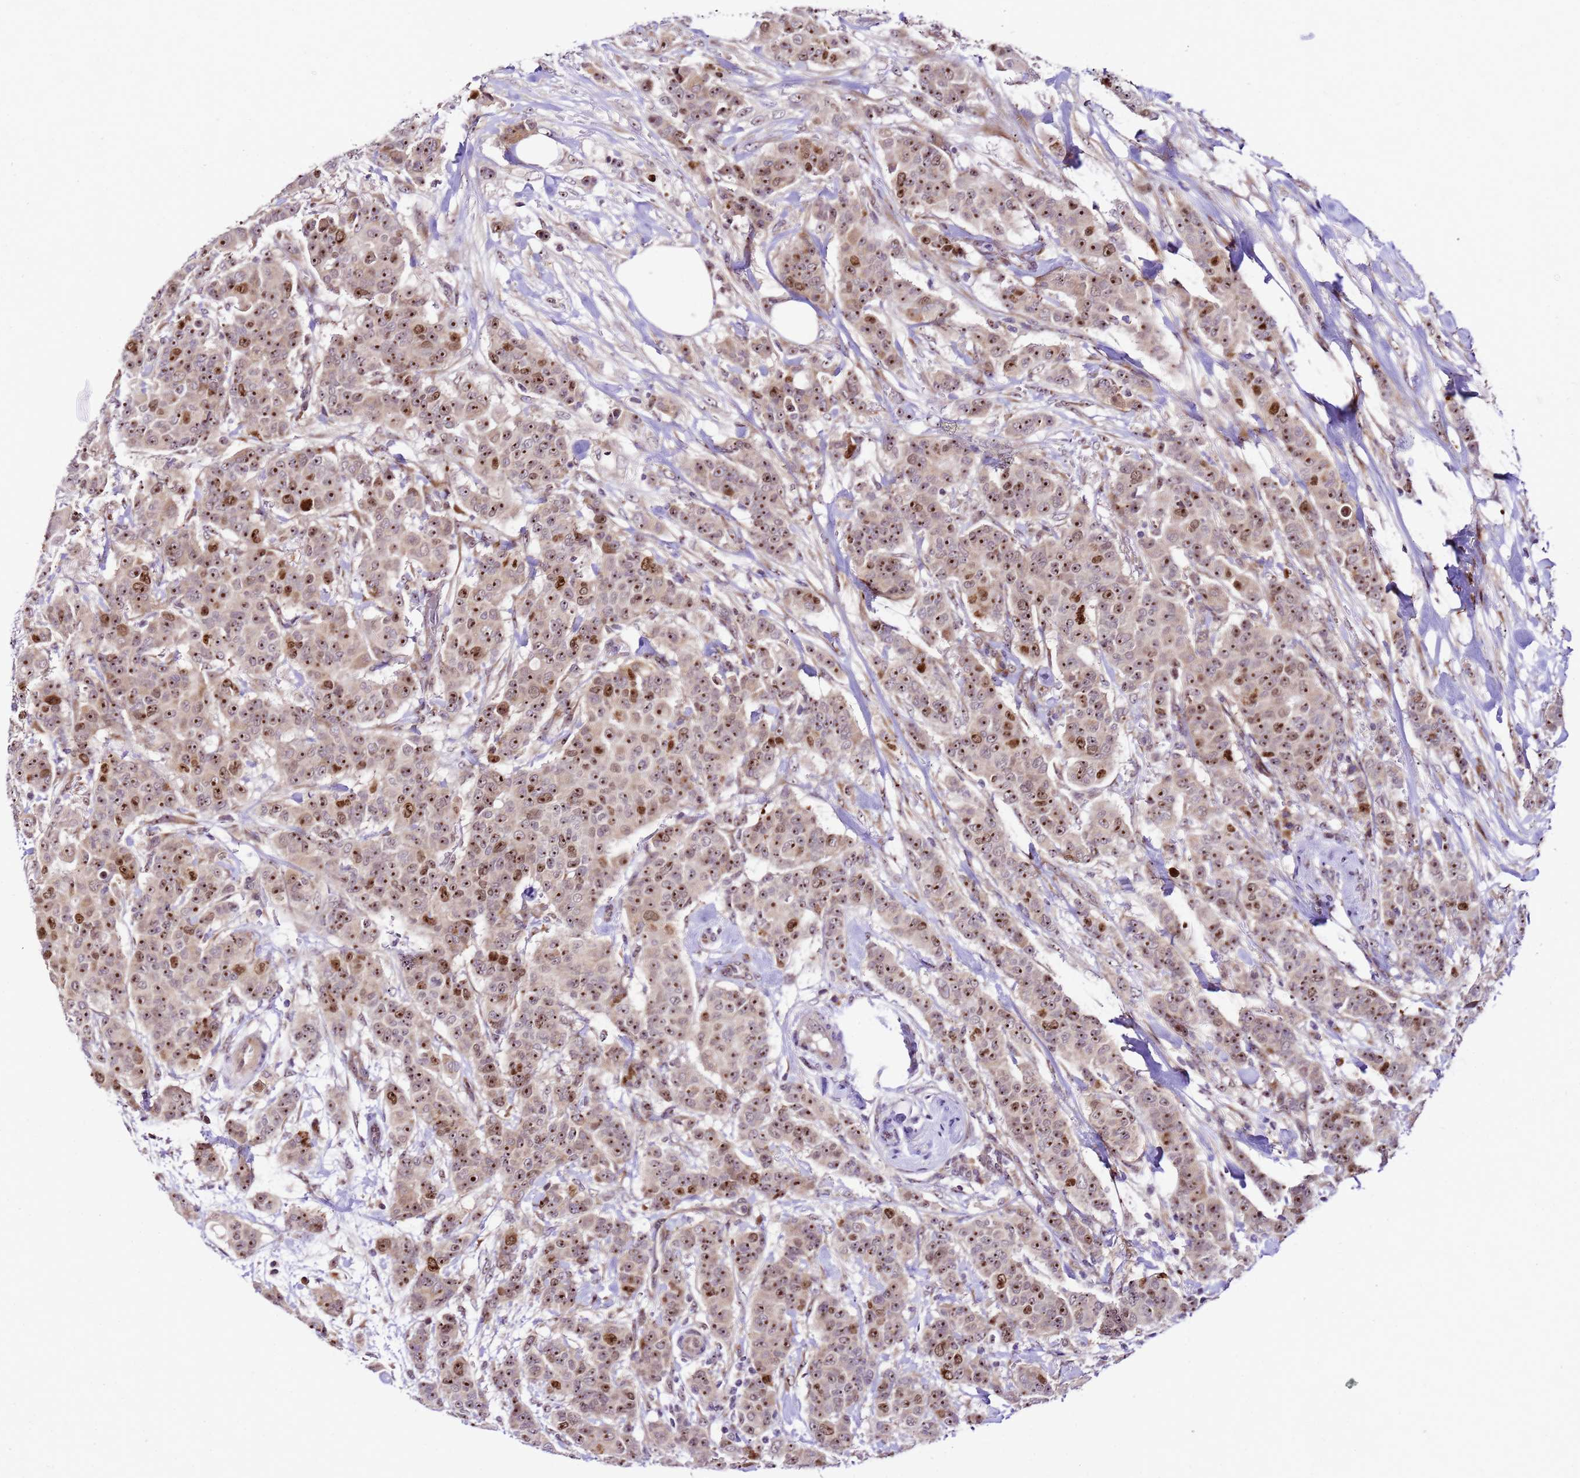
{"staining": {"intensity": "moderate", "quantity": ">75%", "location": "nuclear"}, "tissue": "breast cancer", "cell_type": "Tumor cells", "image_type": "cancer", "snomed": [{"axis": "morphology", "description": "Duct carcinoma"}, {"axis": "topography", "description": "Breast"}], "caption": "Approximately >75% of tumor cells in human invasive ductal carcinoma (breast) display moderate nuclear protein expression as visualized by brown immunohistochemical staining.", "gene": "SLX4IP", "patient": {"sex": "female", "age": 40}}